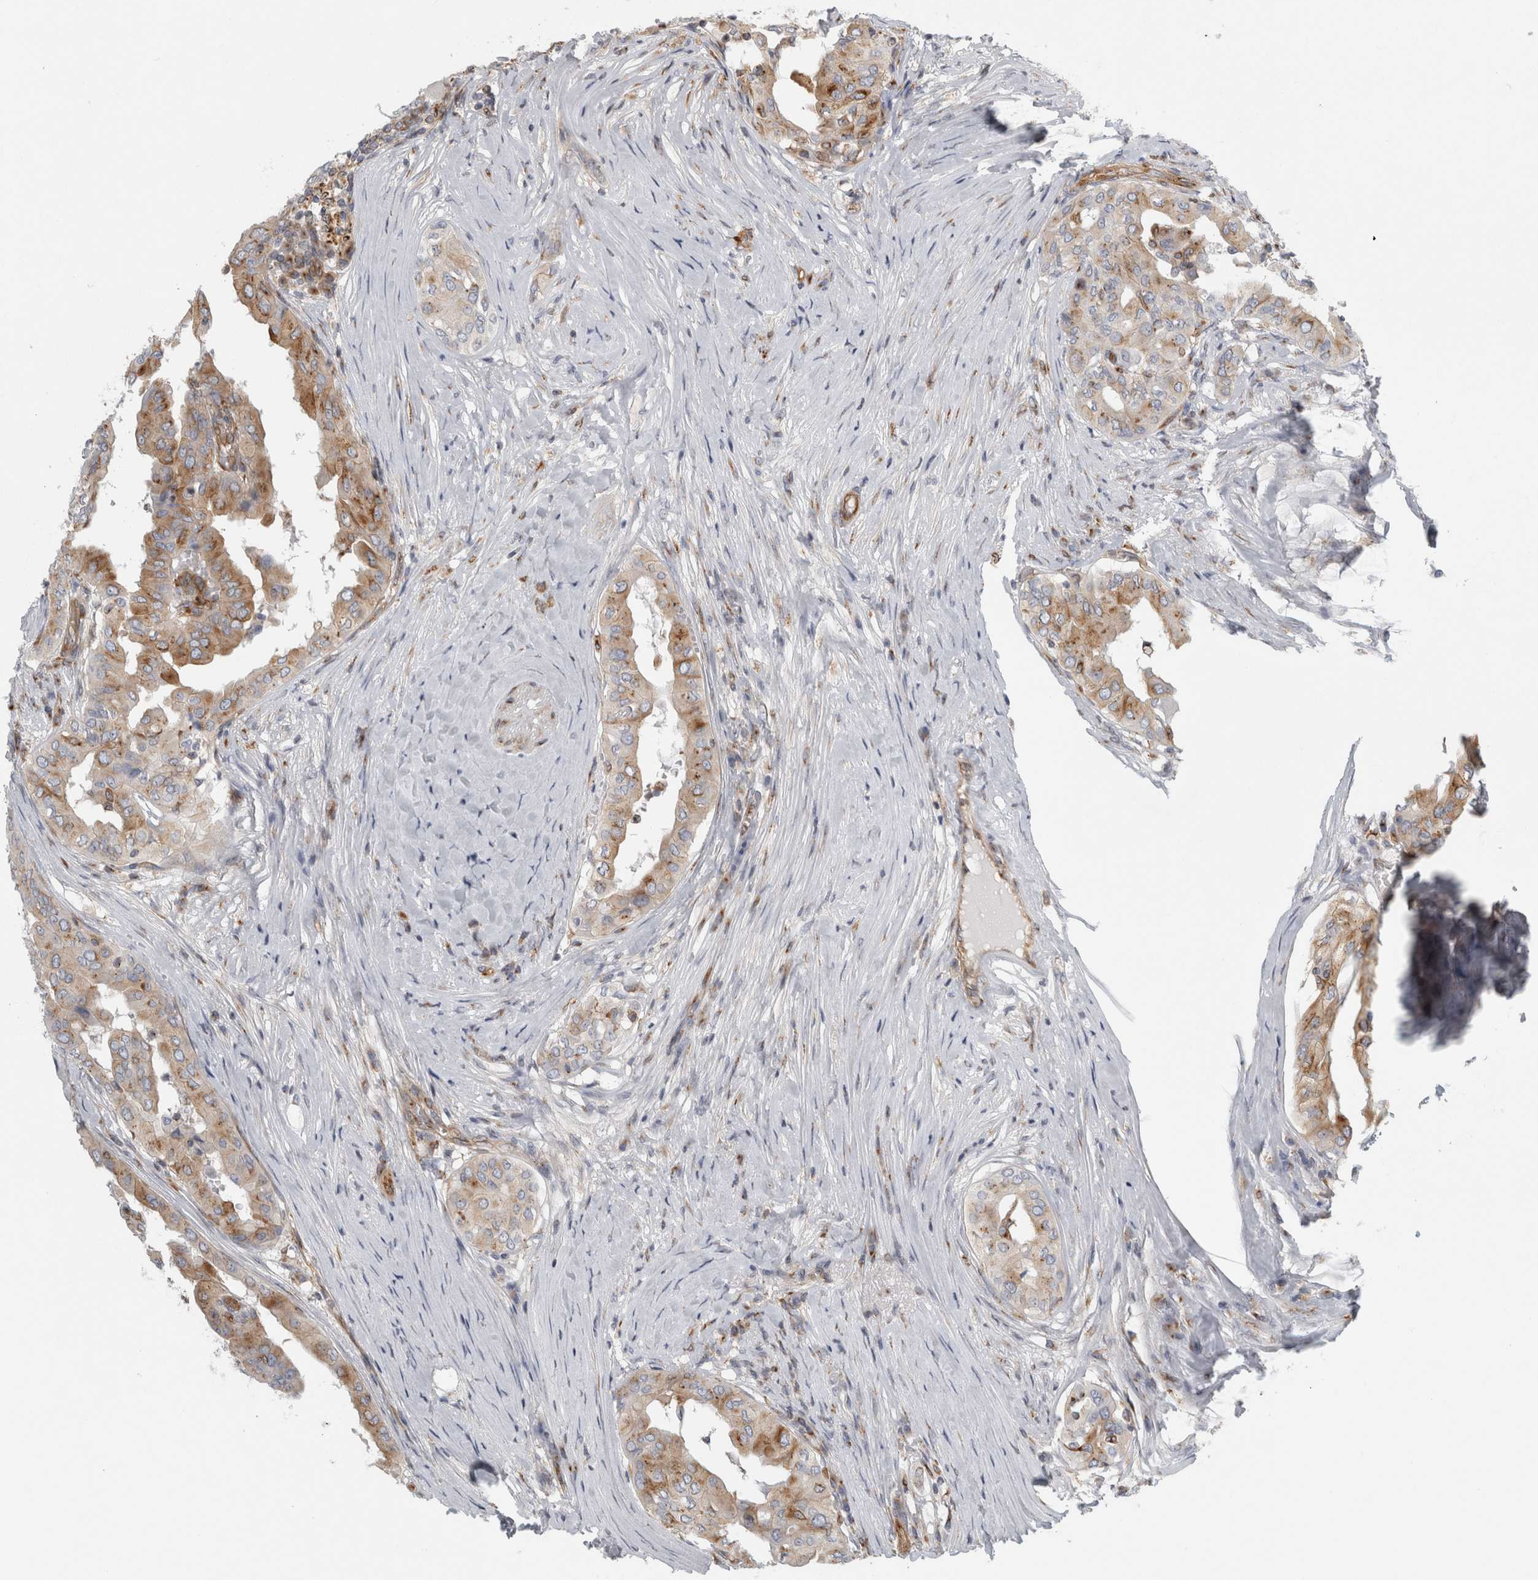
{"staining": {"intensity": "moderate", "quantity": ">75%", "location": "cytoplasmic/membranous"}, "tissue": "thyroid cancer", "cell_type": "Tumor cells", "image_type": "cancer", "snomed": [{"axis": "morphology", "description": "Papillary adenocarcinoma, NOS"}, {"axis": "topography", "description": "Thyroid gland"}], "caption": "Papillary adenocarcinoma (thyroid) stained with a protein marker reveals moderate staining in tumor cells.", "gene": "PEX6", "patient": {"sex": "male", "age": 33}}